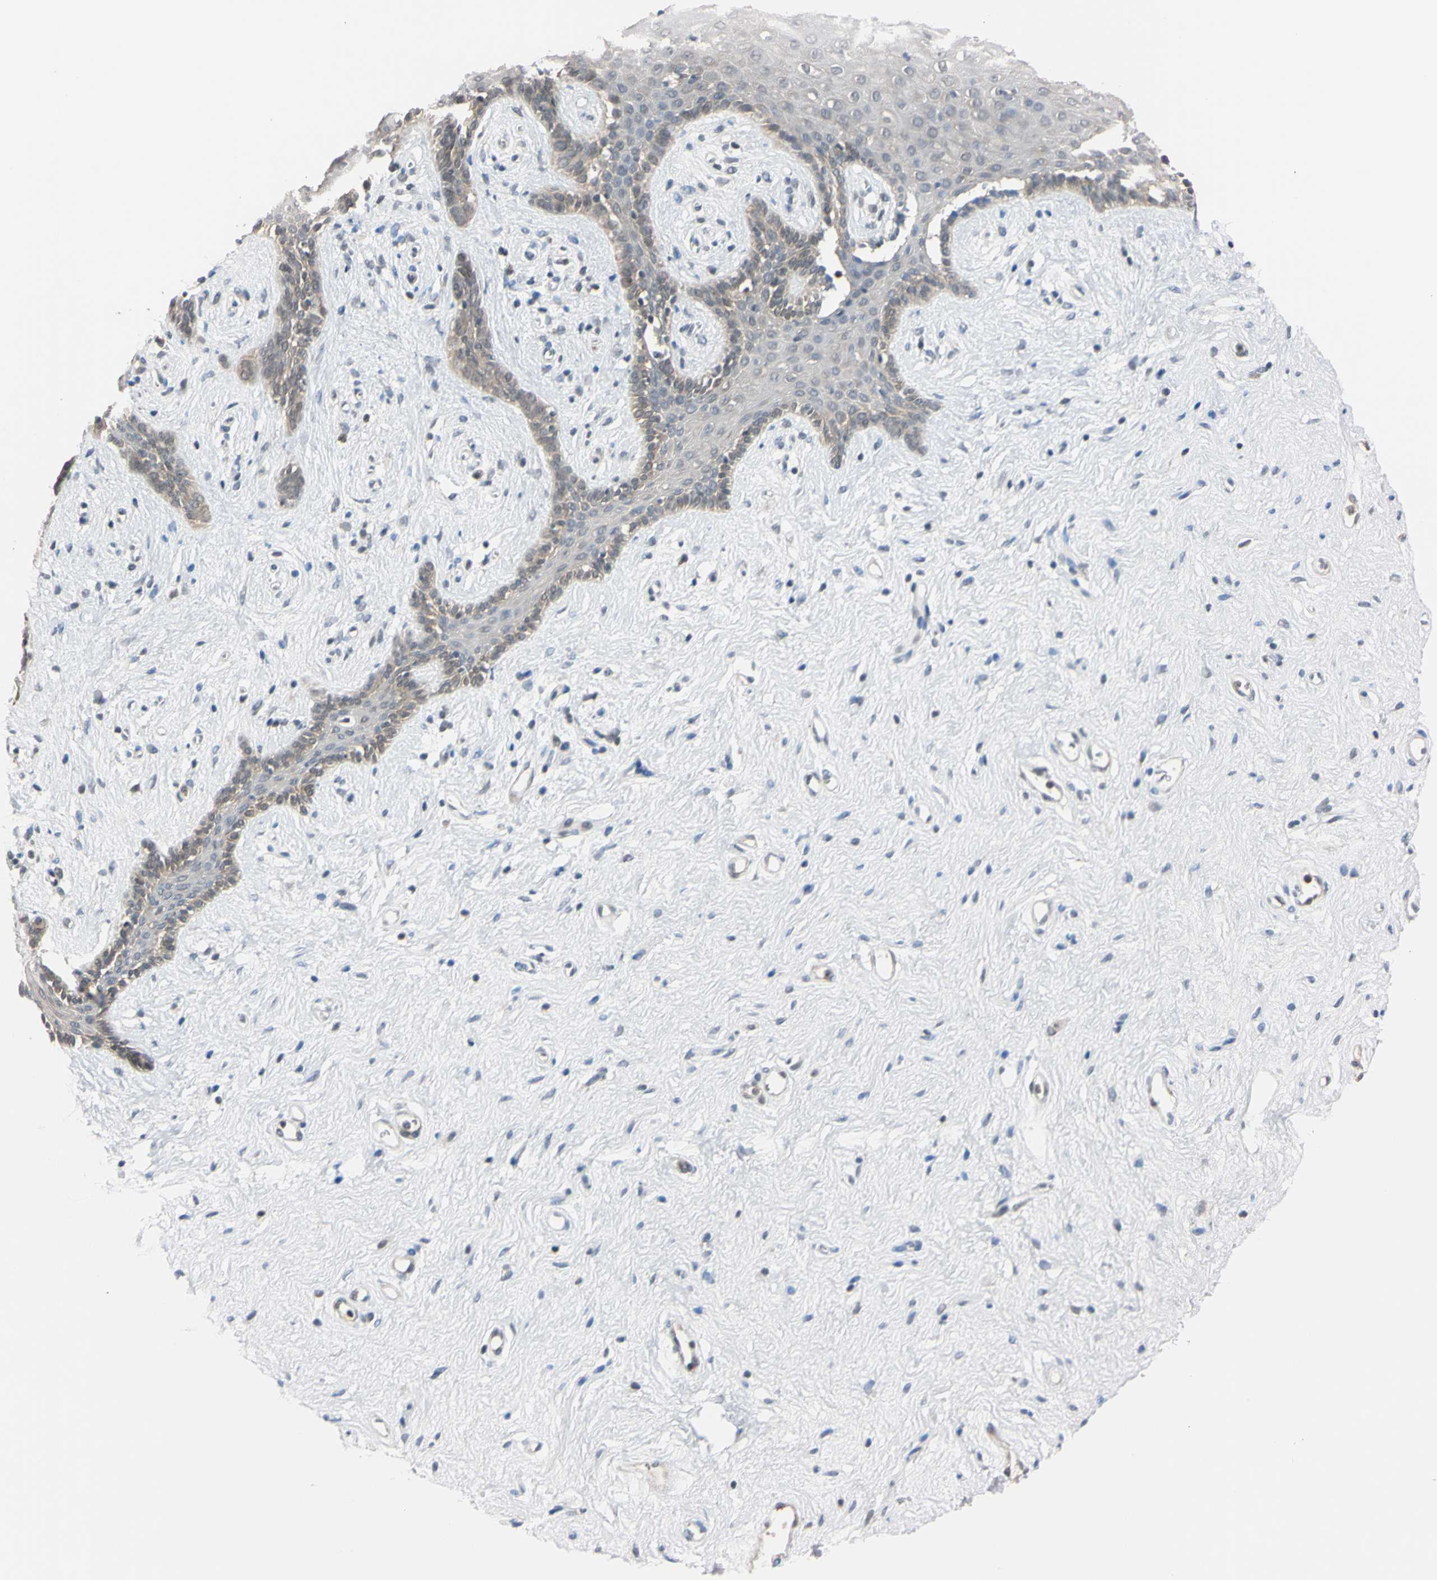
{"staining": {"intensity": "weak", "quantity": "25%-75%", "location": "cytoplasmic/membranous"}, "tissue": "vagina", "cell_type": "Squamous epithelial cells", "image_type": "normal", "snomed": [{"axis": "morphology", "description": "Normal tissue, NOS"}, {"axis": "topography", "description": "Vagina"}], "caption": "DAB immunohistochemical staining of normal human vagina displays weak cytoplasmic/membranous protein positivity in approximately 25%-75% of squamous epithelial cells. Nuclei are stained in blue.", "gene": "UBE2I", "patient": {"sex": "female", "age": 44}}